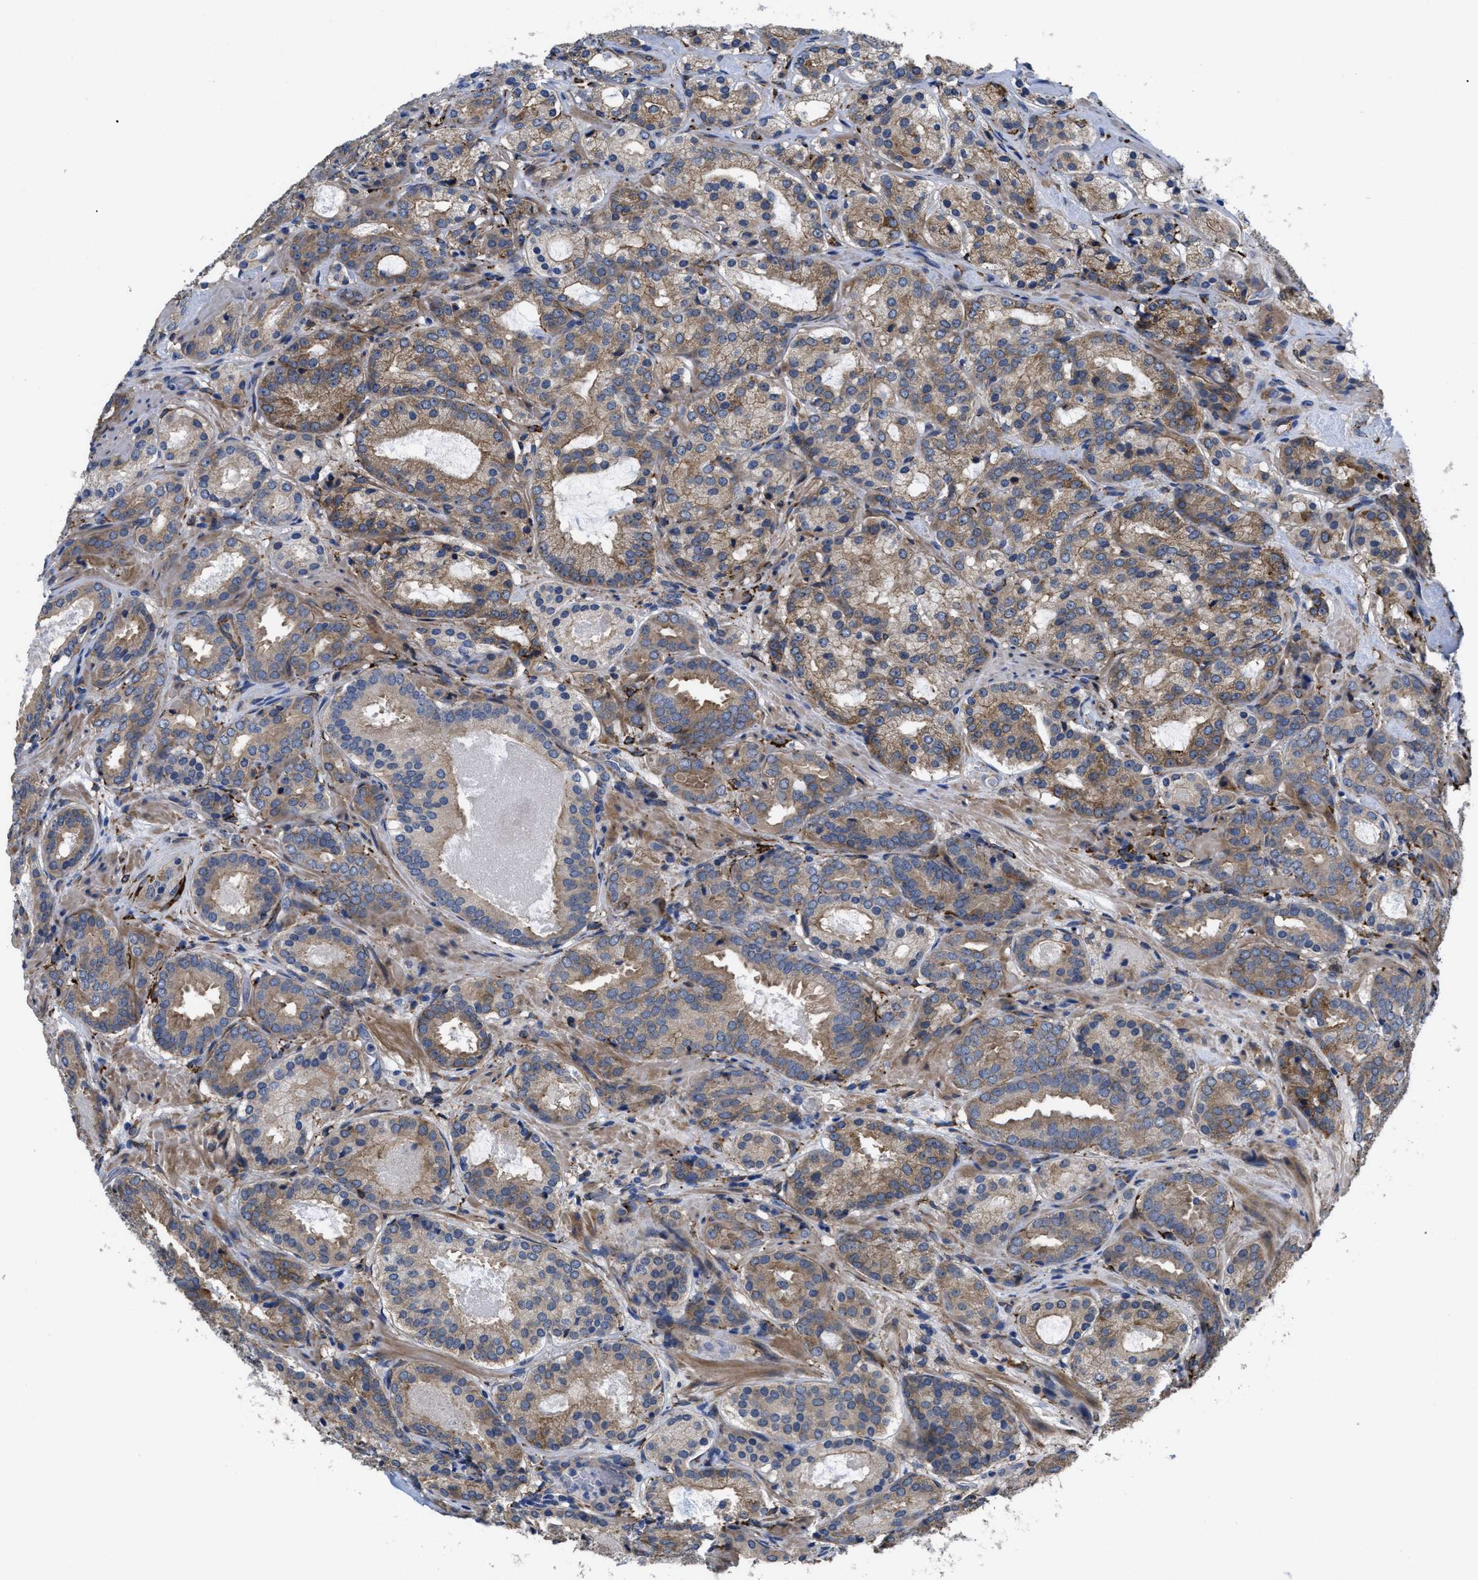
{"staining": {"intensity": "moderate", "quantity": "25%-75%", "location": "cytoplasmic/membranous"}, "tissue": "prostate cancer", "cell_type": "Tumor cells", "image_type": "cancer", "snomed": [{"axis": "morphology", "description": "Adenocarcinoma, Low grade"}, {"axis": "topography", "description": "Prostate"}], "caption": "Human adenocarcinoma (low-grade) (prostate) stained for a protein (brown) displays moderate cytoplasmic/membranous positive expression in about 25%-75% of tumor cells.", "gene": "SQLE", "patient": {"sex": "male", "age": 69}}